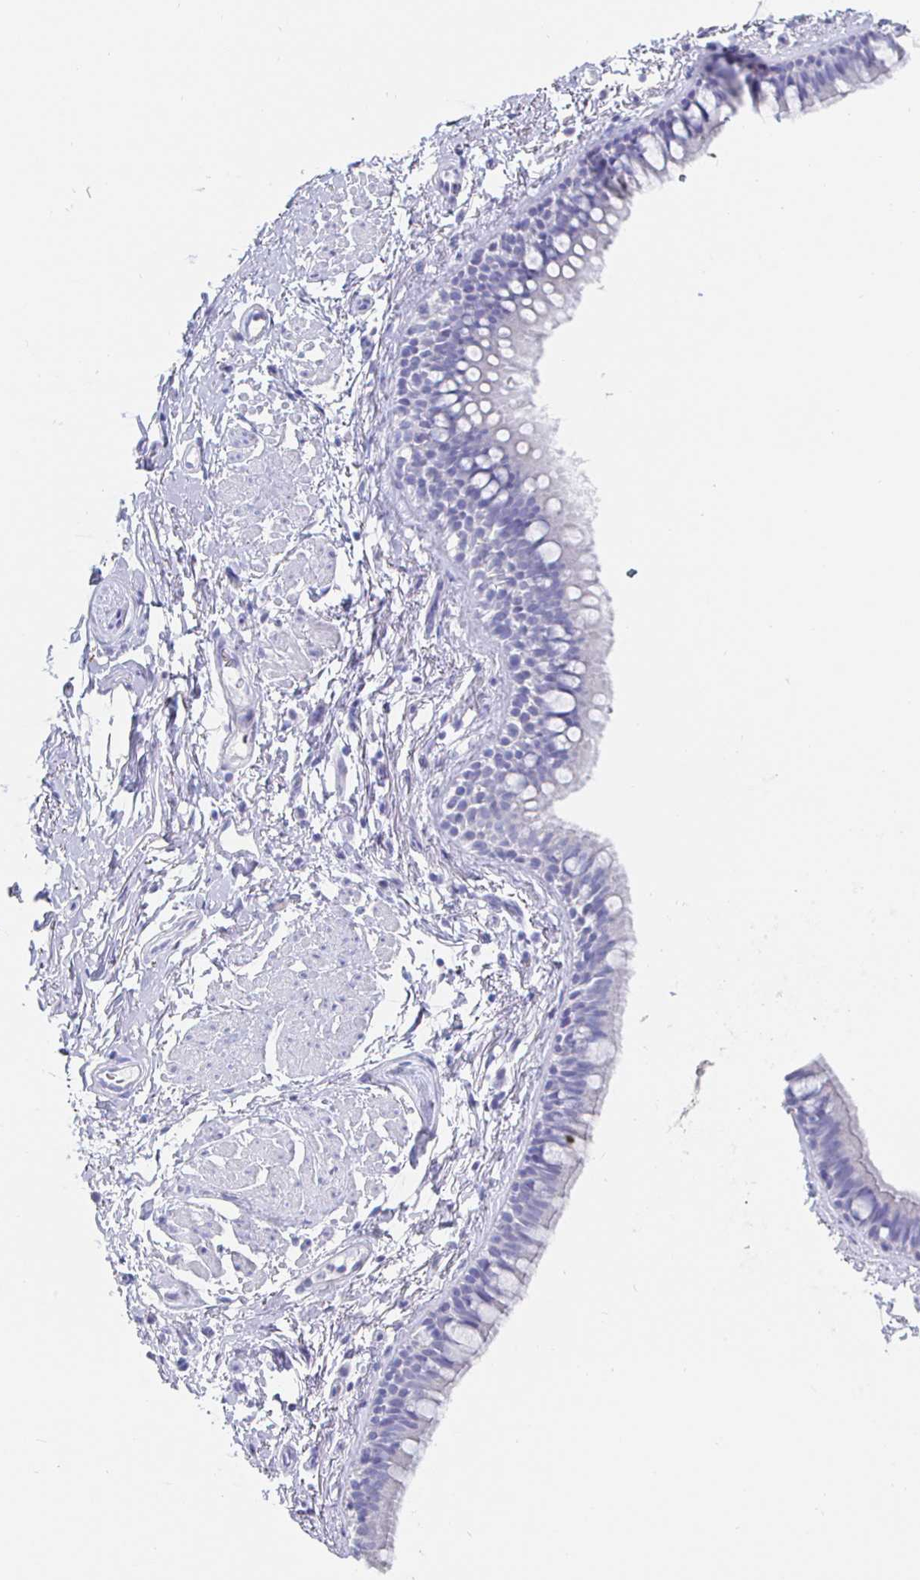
{"staining": {"intensity": "negative", "quantity": "none", "location": "none"}, "tissue": "bronchus", "cell_type": "Respiratory epithelial cells", "image_type": "normal", "snomed": [{"axis": "morphology", "description": "Normal tissue, NOS"}, {"axis": "topography", "description": "Lymph node"}, {"axis": "topography", "description": "Cartilage tissue"}, {"axis": "topography", "description": "Bronchus"}], "caption": "Photomicrograph shows no protein positivity in respiratory epithelial cells of benign bronchus.", "gene": "CLCA1", "patient": {"sex": "female", "age": 70}}